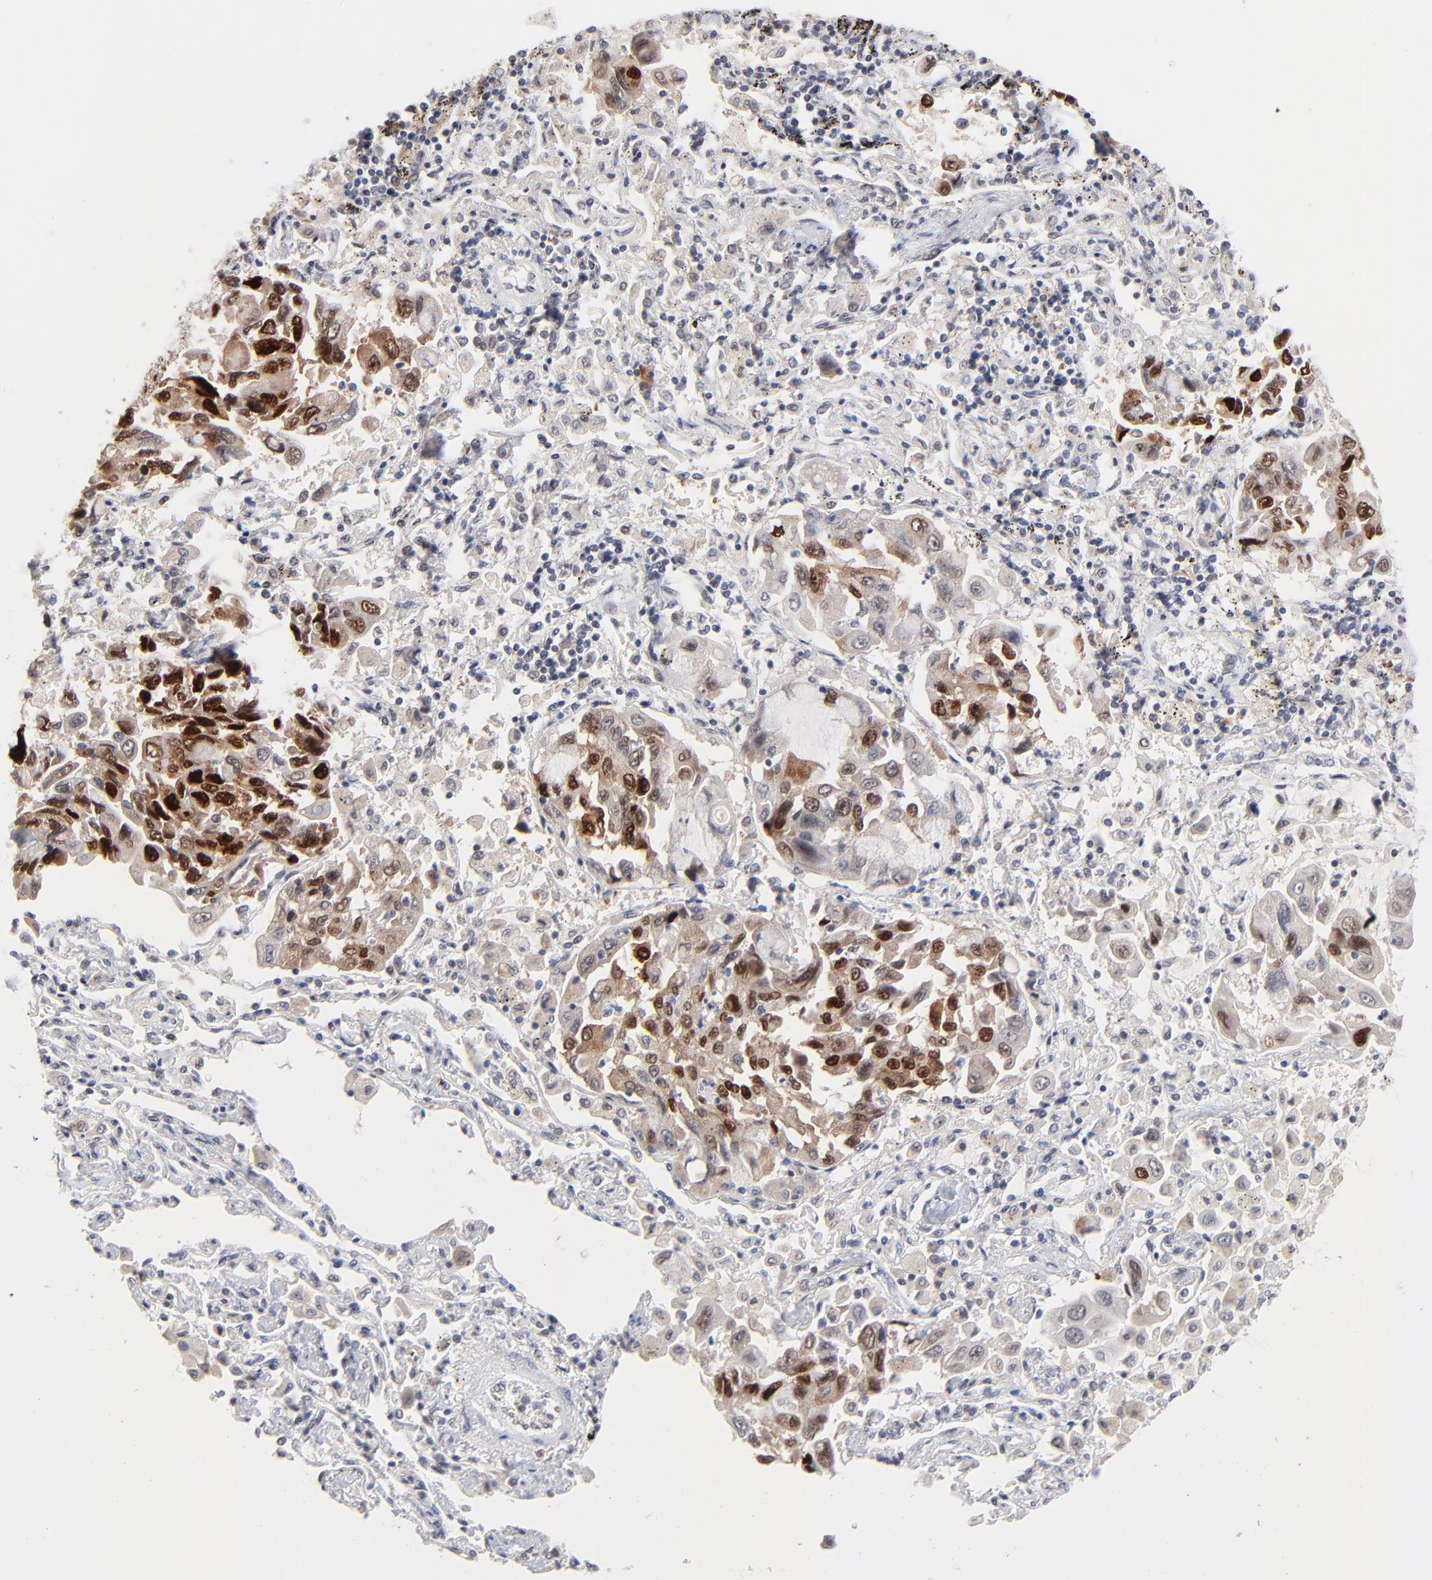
{"staining": {"intensity": "strong", "quantity": ">75%", "location": "nuclear"}, "tissue": "lung cancer", "cell_type": "Tumor cells", "image_type": "cancer", "snomed": [{"axis": "morphology", "description": "Adenocarcinoma, NOS"}, {"axis": "topography", "description": "Lung"}], "caption": "Immunohistochemistry (IHC) histopathology image of adenocarcinoma (lung) stained for a protein (brown), which demonstrates high levels of strong nuclear positivity in about >75% of tumor cells.", "gene": "MBIP", "patient": {"sex": "male", "age": 64}}